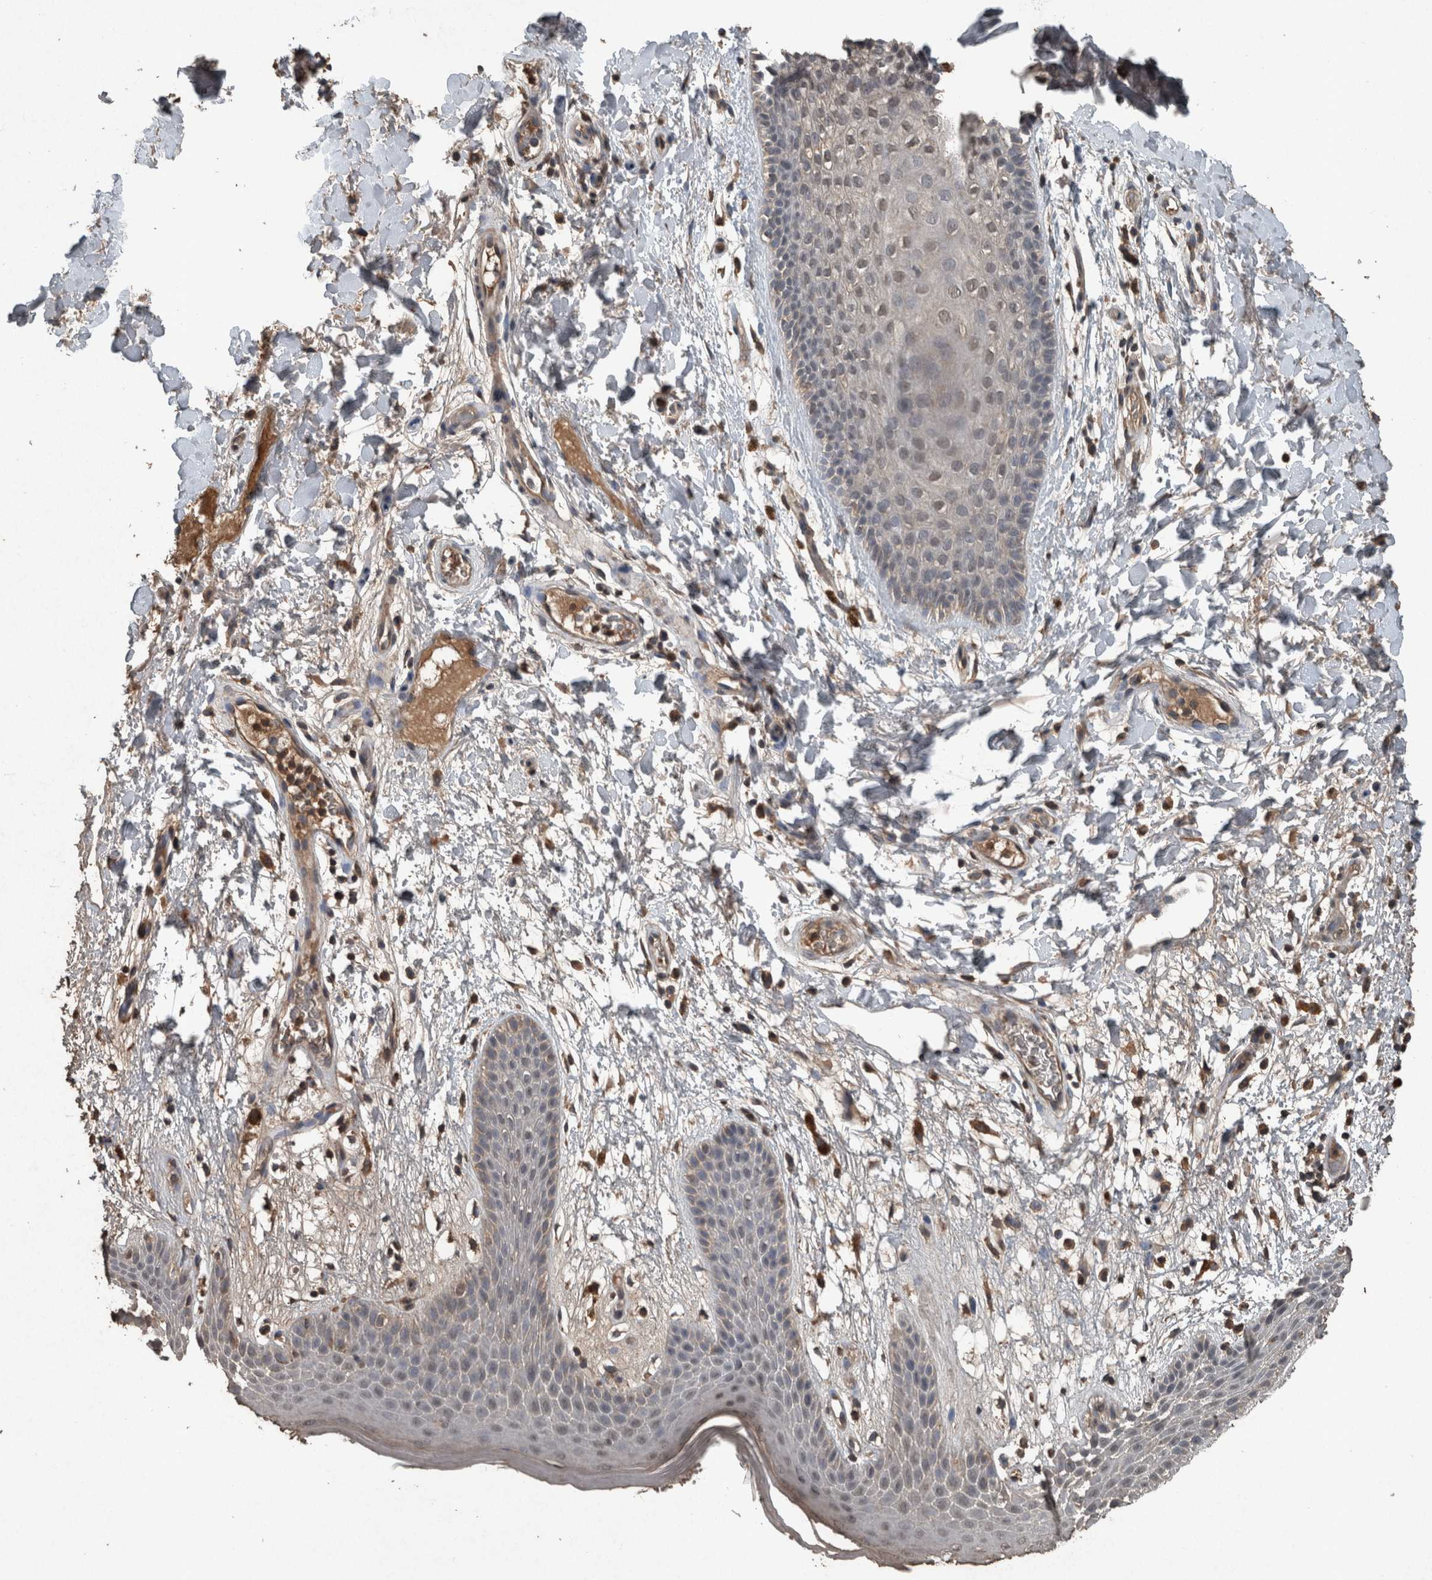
{"staining": {"intensity": "weak", "quantity": "<25%", "location": "cytoplasmic/membranous,nuclear"}, "tissue": "skin", "cell_type": "Epidermal cells", "image_type": "normal", "snomed": [{"axis": "morphology", "description": "Normal tissue, NOS"}, {"axis": "topography", "description": "Anal"}], "caption": "The immunohistochemistry (IHC) photomicrograph has no significant expression in epidermal cells of skin.", "gene": "FGFRL1", "patient": {"sex": "male", "age": 74}}